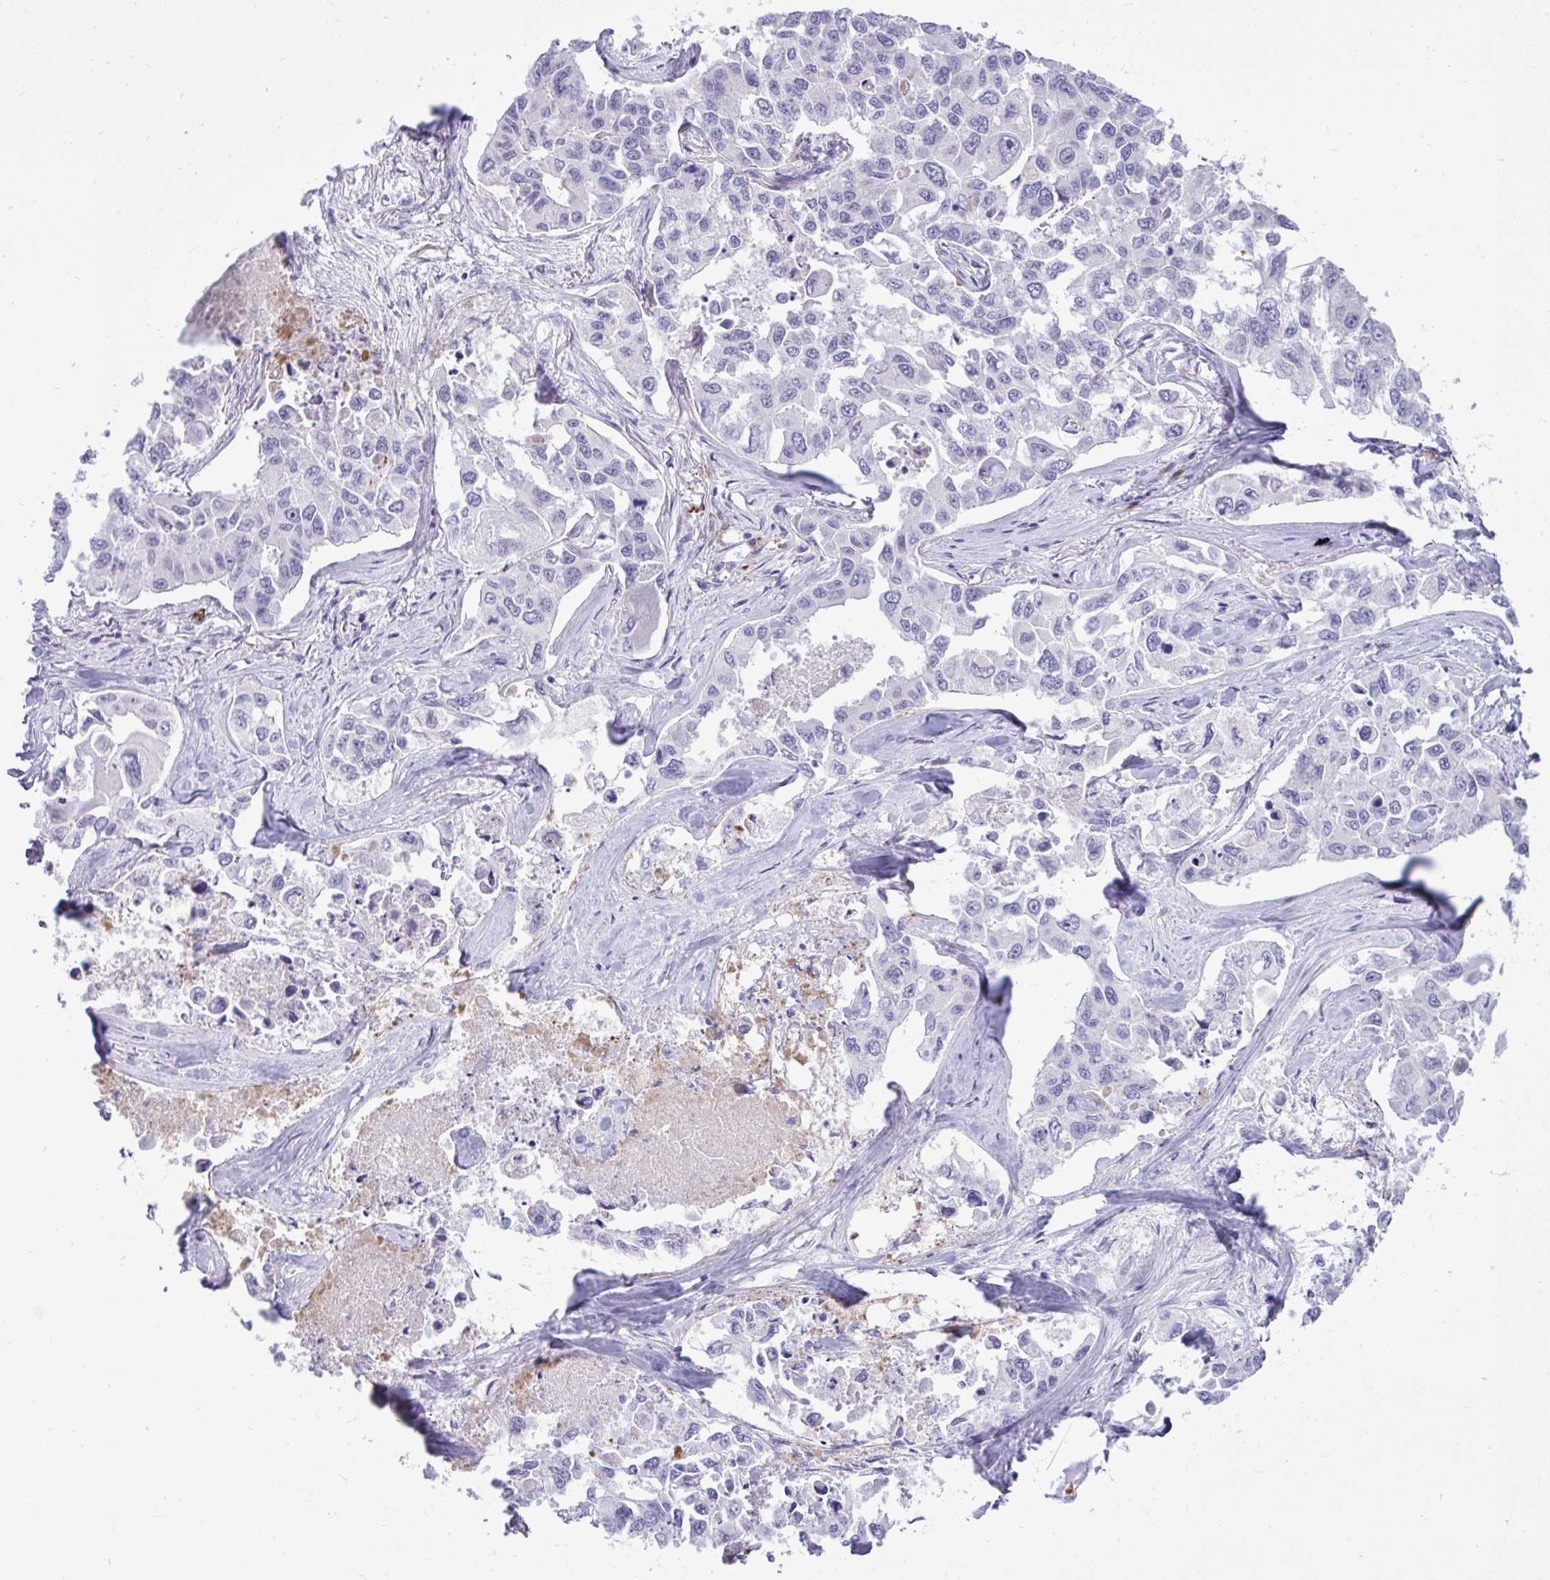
{"staining": {"intensity": "negative", "quantity": "none", "location": "none"}, "tissue": "lung cancer", "cell_type": "Tumor cells", "image_type": "cancer", "snomed": [{"axis": "morphology", "description": "Adenocarcinoma, NOS"}, {"axis": "topography", "description": "Lung"}], "caption": "Immunohistochemistry (IHC) histopathology image of human lung cancer stained for a protein (brown), which displays no positivity in tumor cells.", "gene": "SPAG1", "patient": {"sex": "male", "age": 64}}